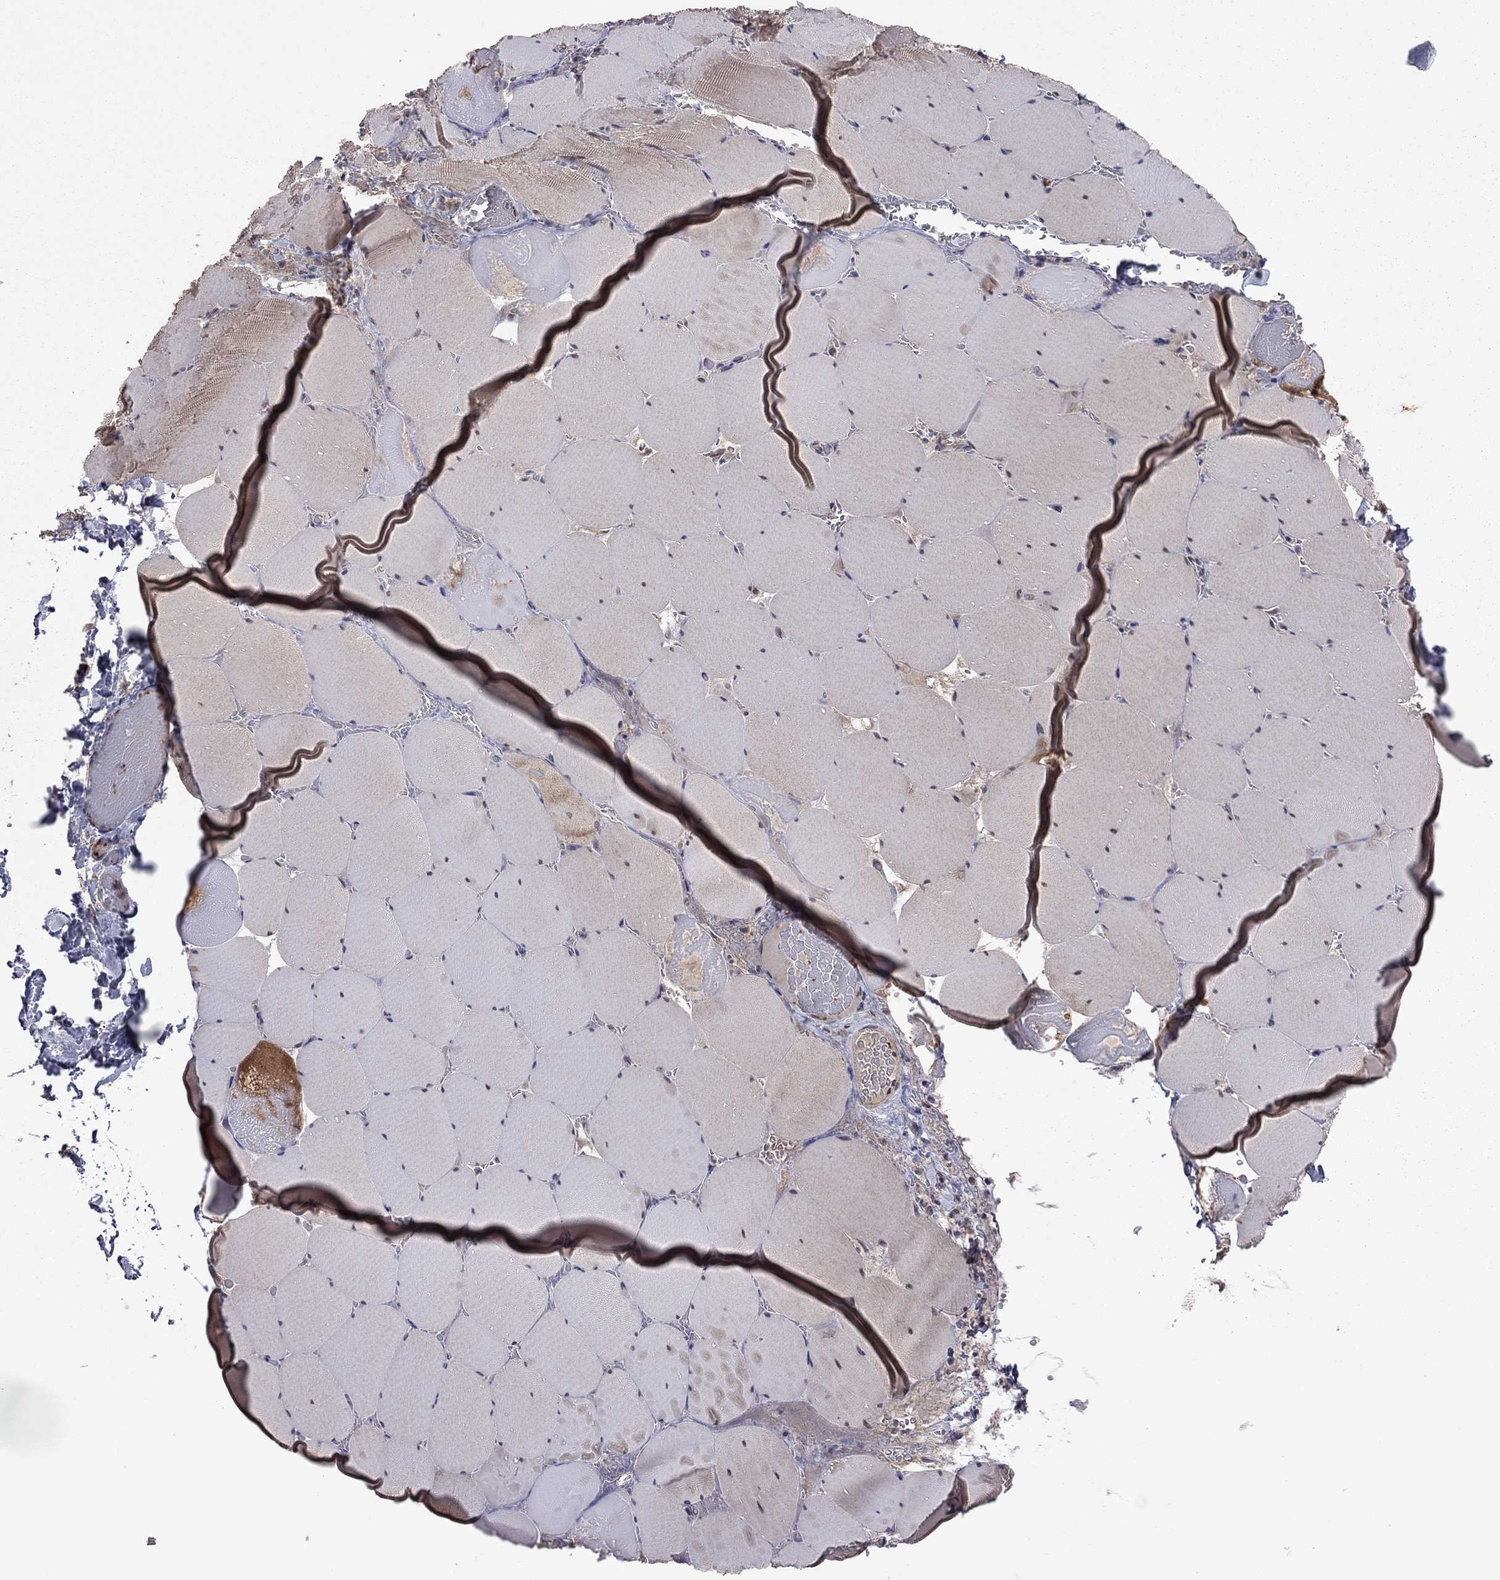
{"staining": {"intensity": "weak", "quantity": "25%-75%", "location": "cytoplasmic/membranous"}, "tissue": "skeletal muscle", "cell_type": "Myocytes", "image_type": "normal", "snomed": [{"axis": "morphology", "description": "Normal tissue, NOS"}, {"axis": "morphology", "description": "Malignant melanoma, Metastatic site"}, {"axis": "topography", "description": "Skeletal muscle"}], "caption": "Protein positivity by immunohistochemistry reveals weak cytoplasmic/membranous expression in about 25%-75% of myocytes in unremarkable skeletal muscle. (brown staining indicates protein expression, while blue staining denotes nuclei).", "gene": "GPAA1", "patient": {"sex": "male", "age": 50}}